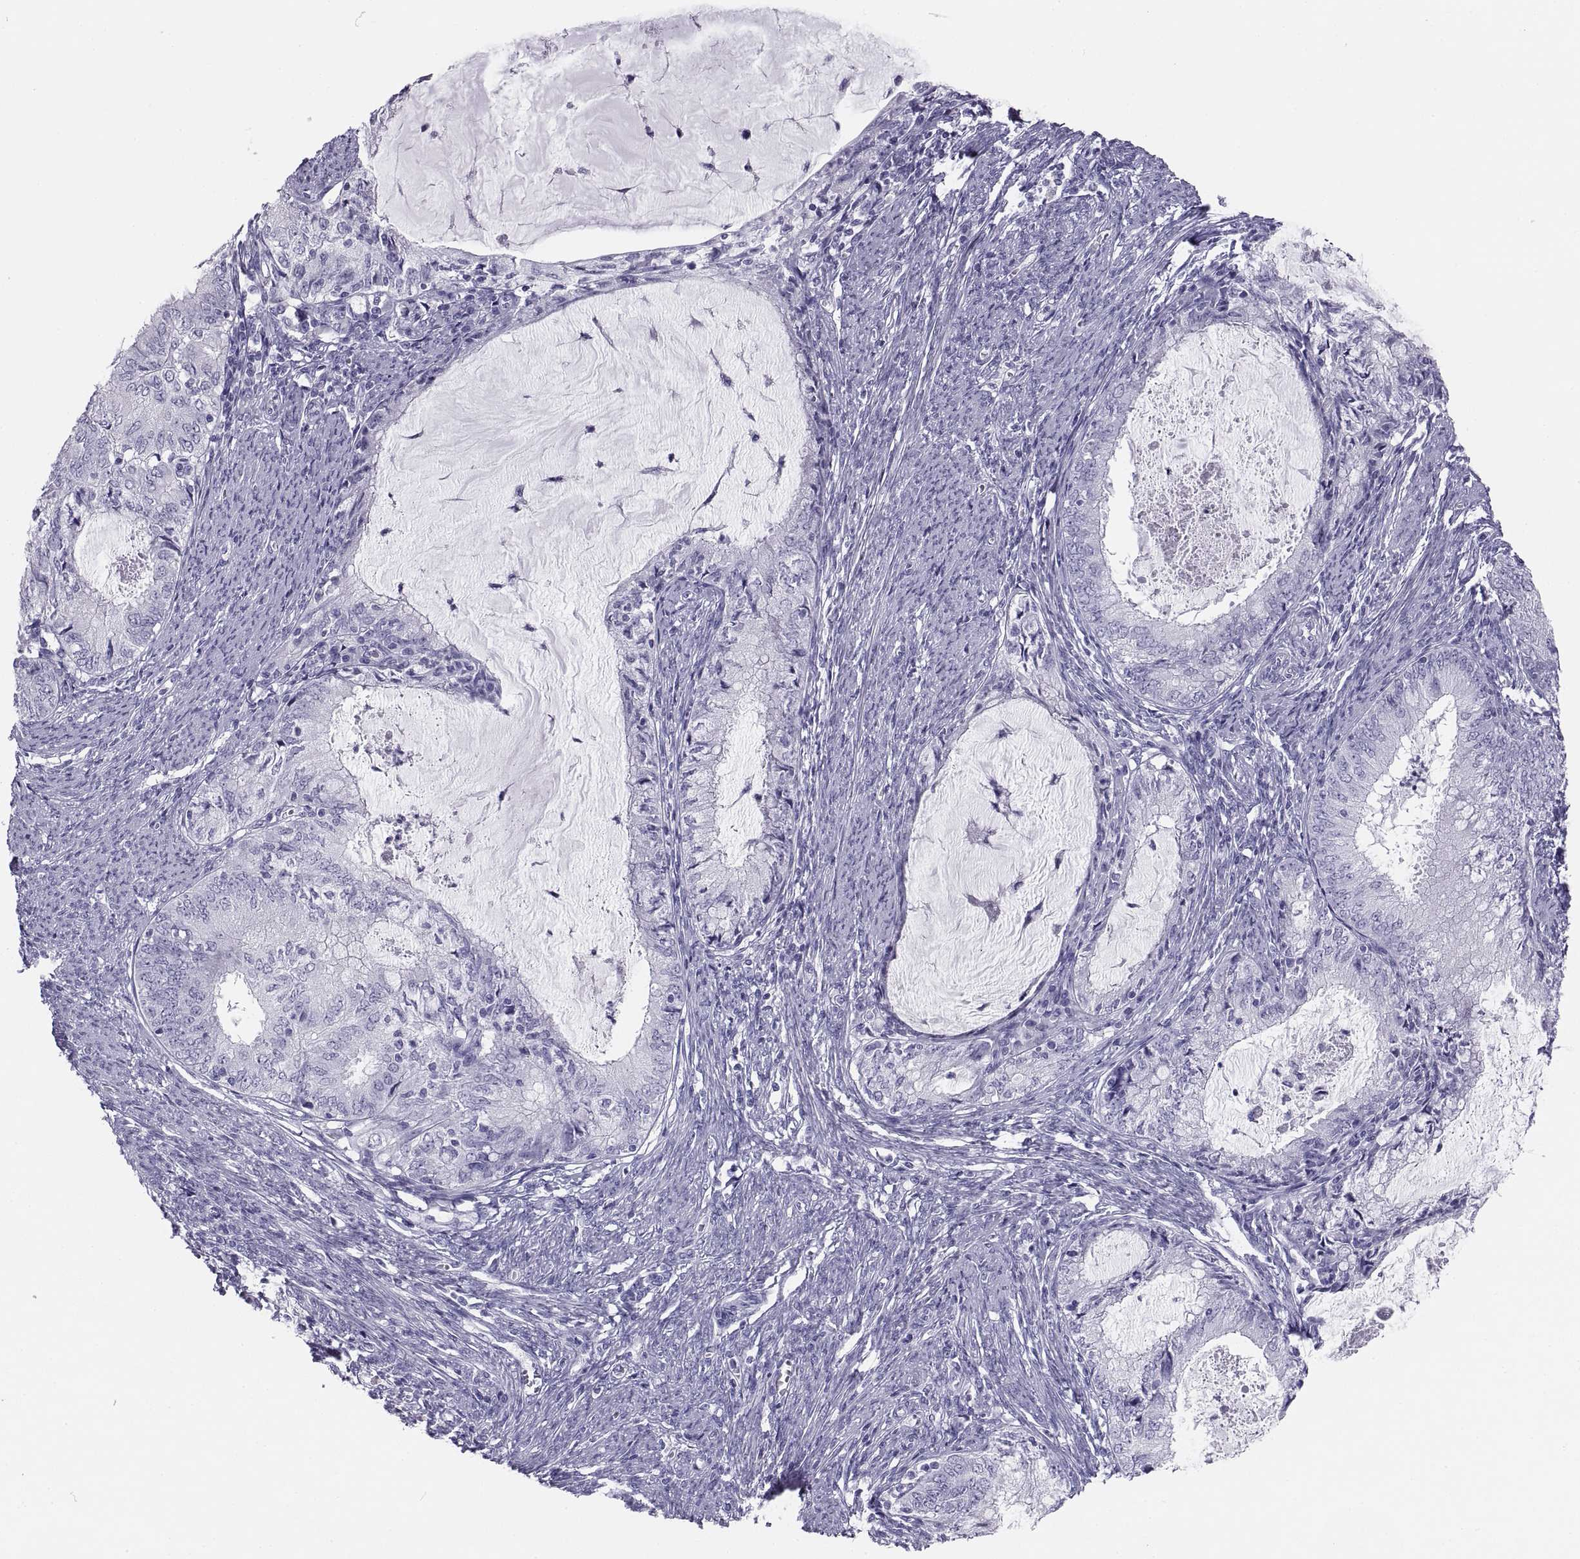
{"staining": {"intensity": "negative", "quantity": "none", "location": "none"}, "tissue": "endometrial cancer", "cell_type": "Tumor cells", "image_type": "cancer", "snomed": [{"axis": "morphology", "description": "Adenocarcinoma, NOS"}, {"axis": "topography", "description": "Endometrium"}], "caption": "Protein analysis of endometrial cancer displays no significant expression in tumor cells.", "gene": "PAX2", "patient": {"sex": "female", "age": 57}}